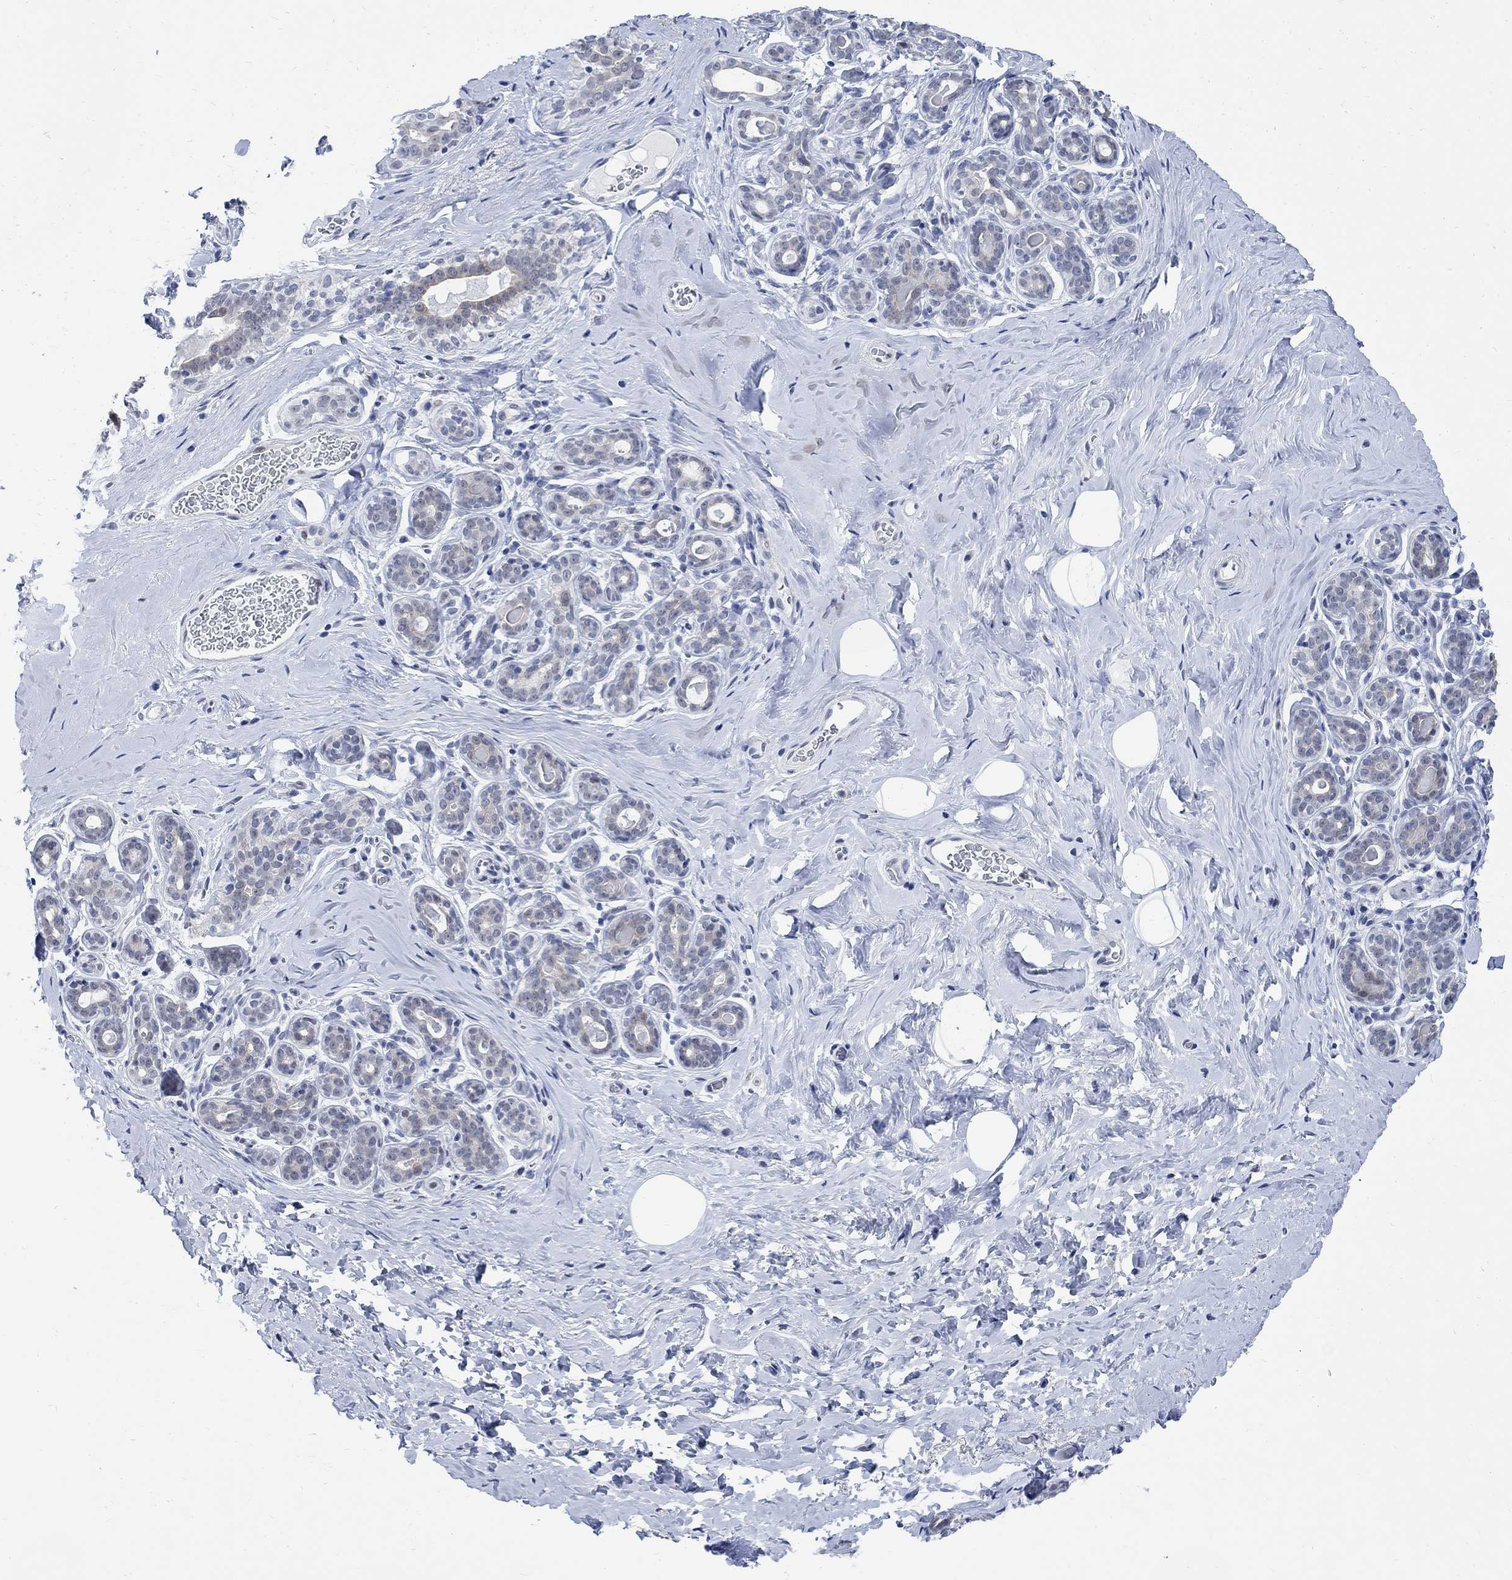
{"staining": {"intensity": "negative", "quantity": "none", "location": "none"}, "tissue": "breast", "cell_type": "Adipocytes", "image_type": "normal", "snomed": [{"axis": "morphology", "description": "Normal tissue, NOS"}, {"axis": "topography", "description": "Skin"}, {"axis": "topography", "description": "Breast"}], "caption": "High magnification brightfield microscopy of benign breast stained with DAB (3,3'-diaminobenzidine) (brown) and counterstained with hematoxylin (blue): adipocytes show no significant expression.", "gene": "DLK1", "patient": {"sex": "female", "age": 43}}